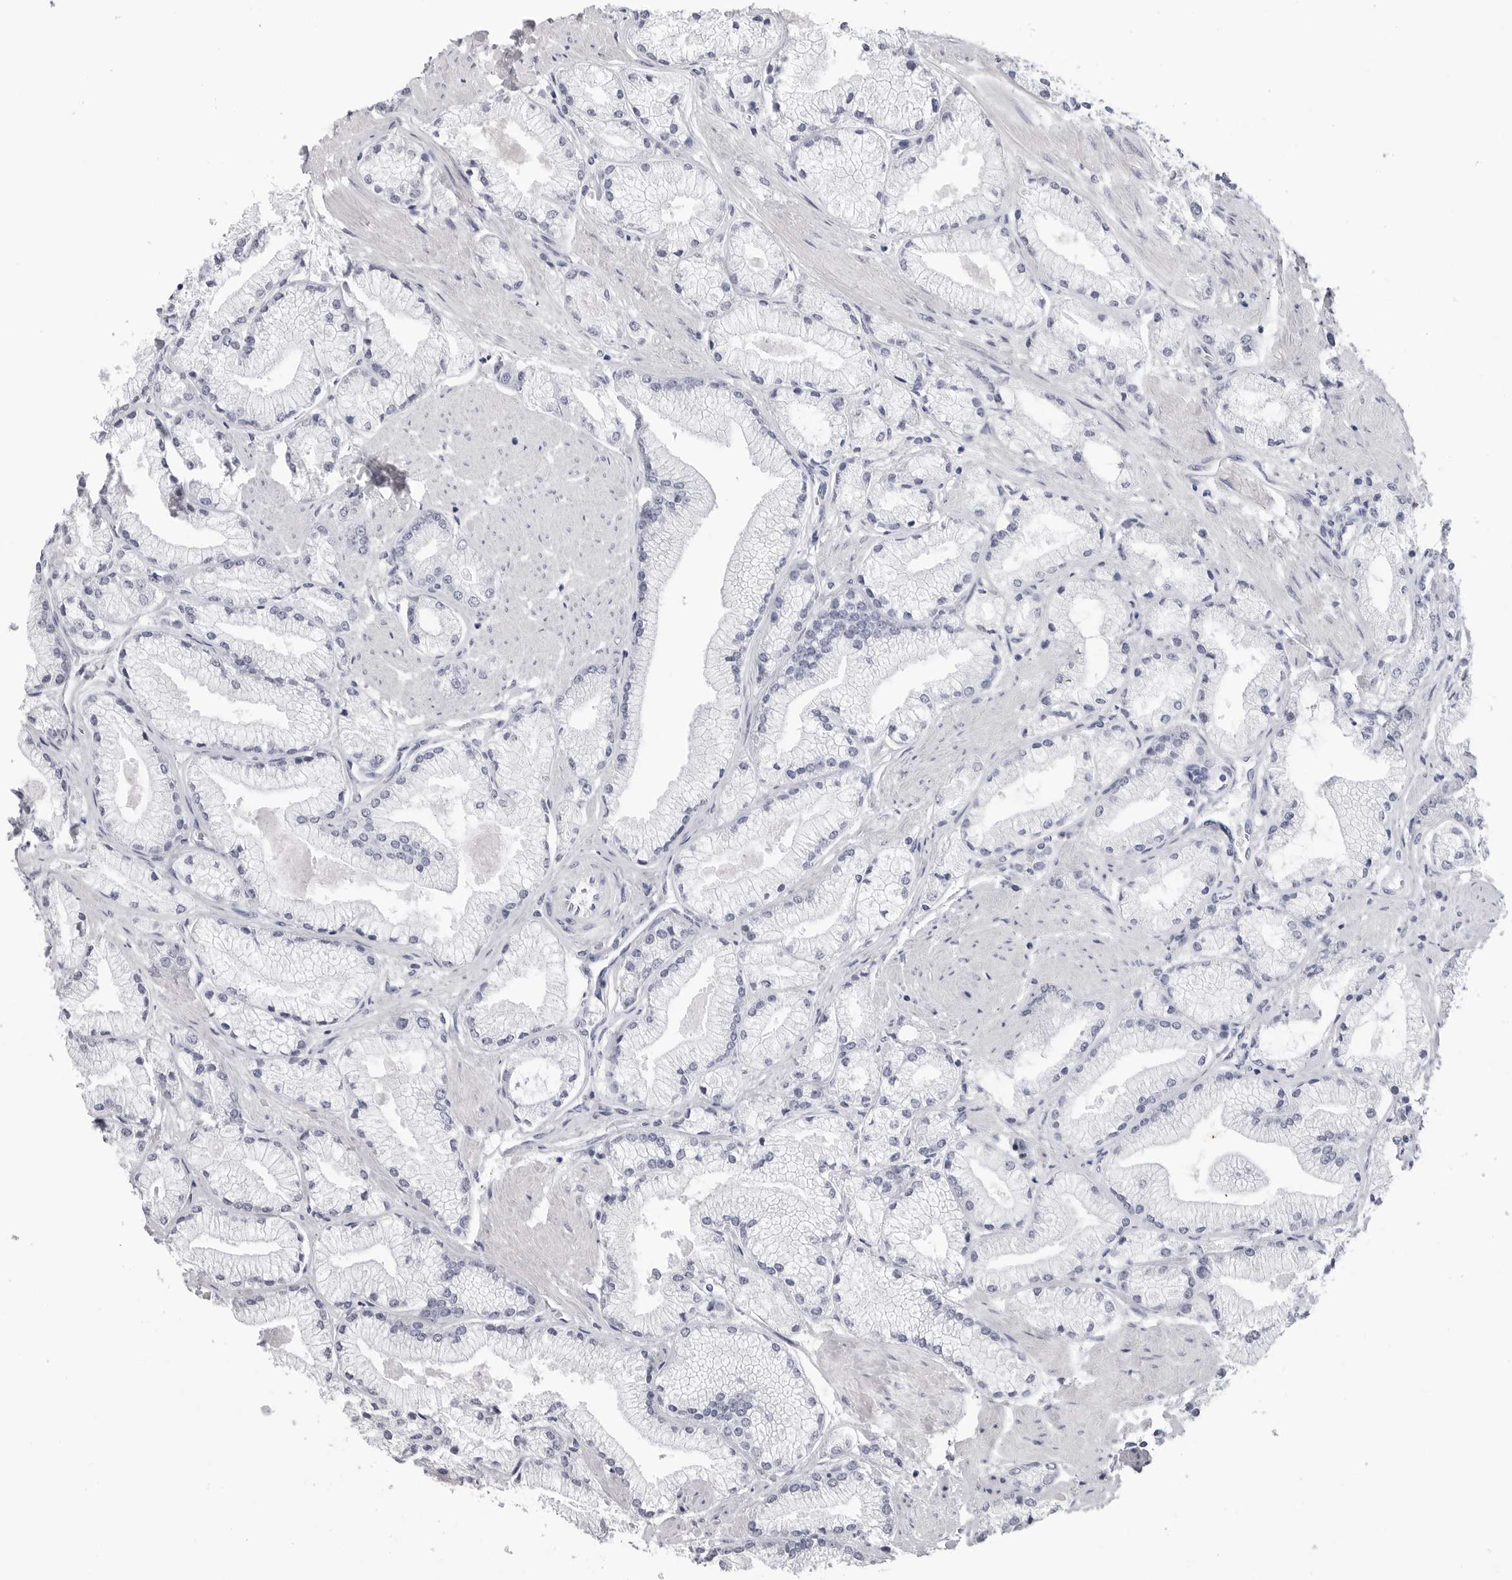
{"staining": {"intensity": "negative", "quantity": "none", "location": "none"}, "tissue": "prostate cancer", "cell_type": "Tumor cells", "image_type": "cancer", "snomed": [{"axis": "morphology", "description": "Adenocarcinoma, High grade"}, {"axis": "topography", "description": "Prostate"}], "caption": "Prostate cancer was stained to show a protein in brown. There is no significant positivity in tumor cells. (DAB (3,3'-diaminobenzidine) immunohistochemistry visualized using brightfield microscopy, high magnification).", "gene": "PGA3", "patient": {"sex": "male", "age": 50}}